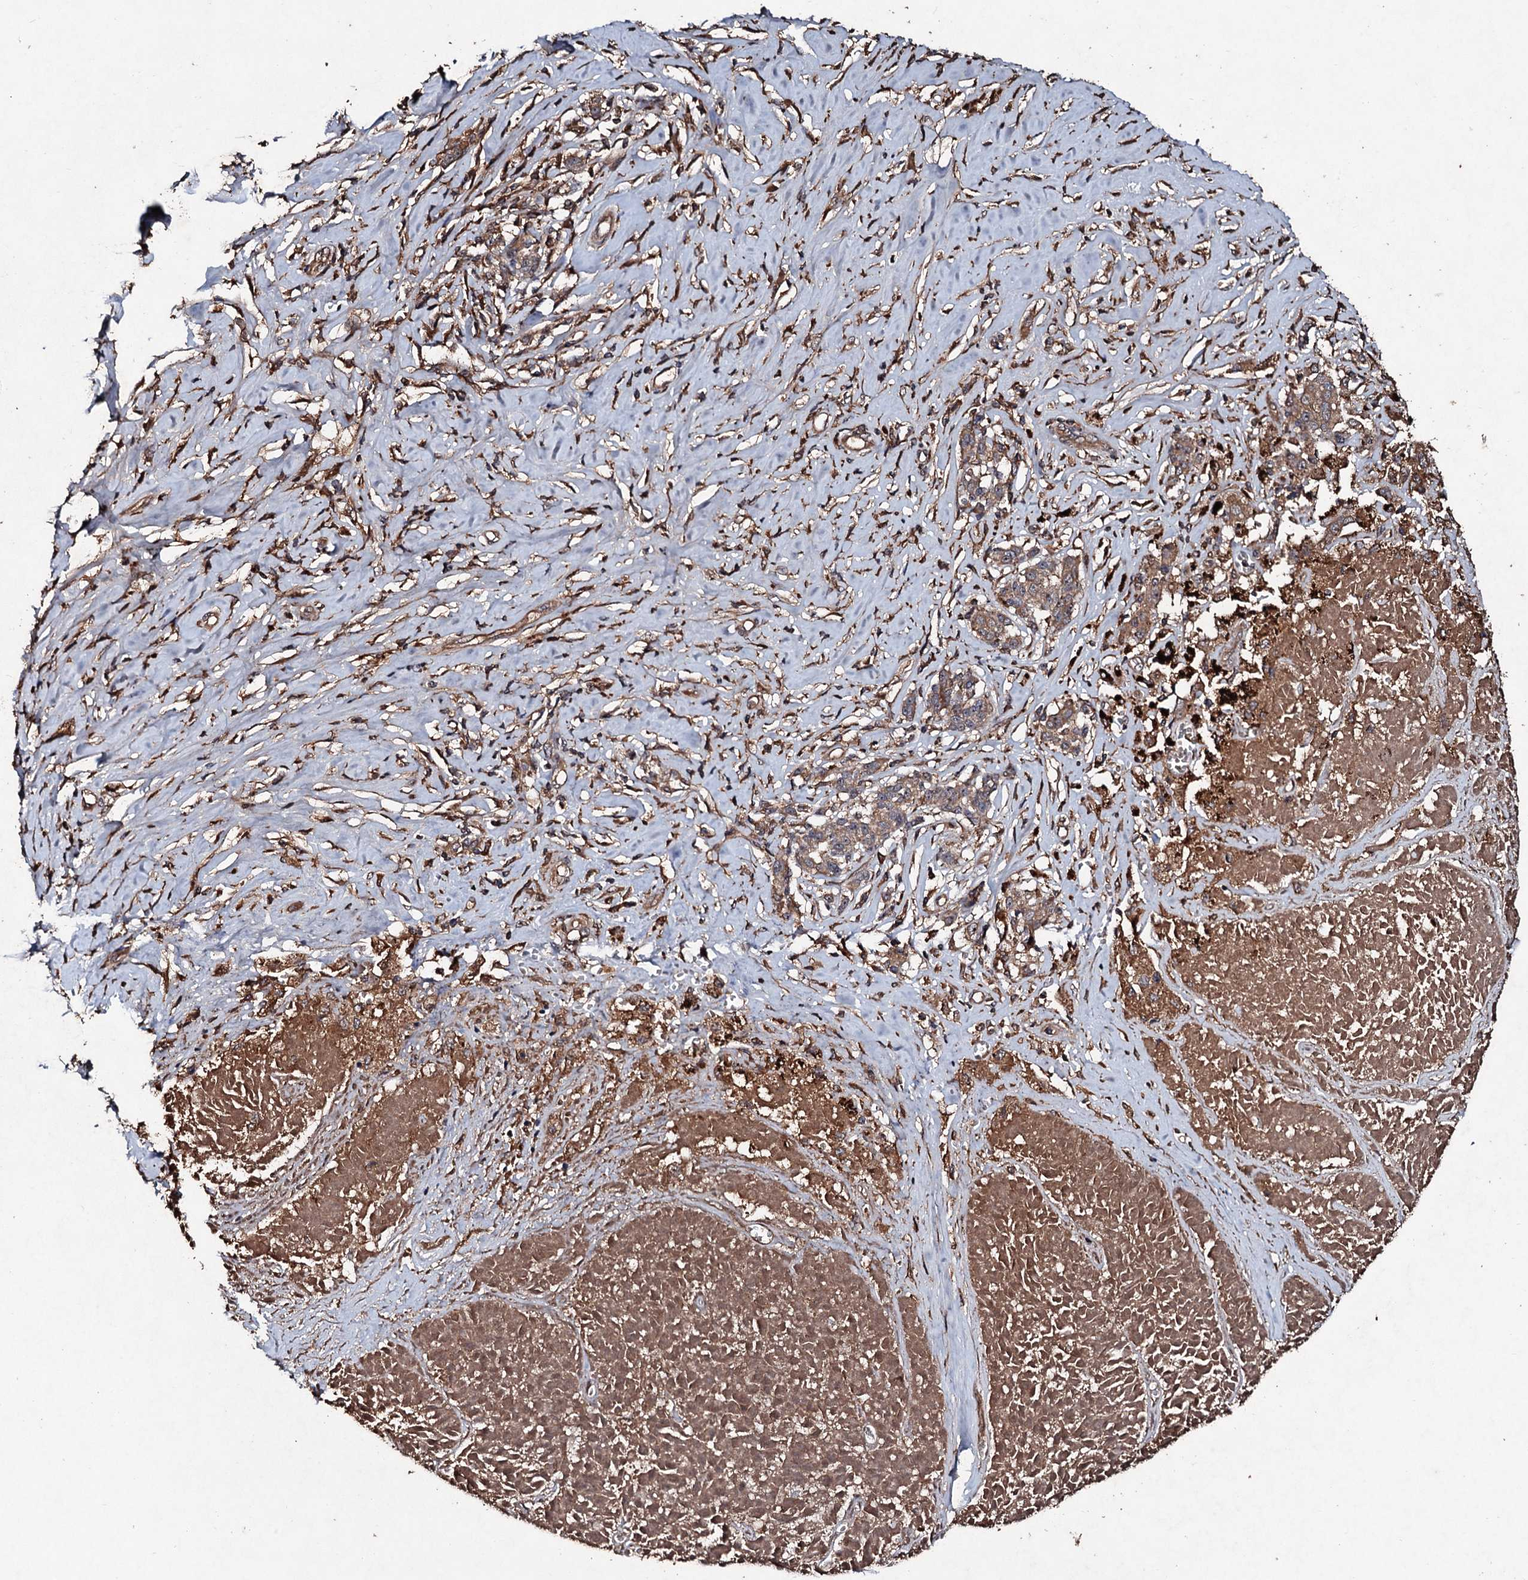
{"staining": {"intensity": "moderate", "quantity": ">75%", "location": "cytoplasmic/membranous"}, "tissue": "melanoma", "cell_type": "Tumor cells", "image_type": "cancer", "snomed": [{"axis": "morphology", "description": "Malignant melanoma, NOS"}, {"axis": "topography", "description": "Skin"}], "caption": "Immunohistochemical staining of human melanoma exhibits moderate cytoplasmic/membranous protein positivity in about >75% of tumor cells.", "gene": "KERA", "patient": {"sex": "female", "age": 72}}